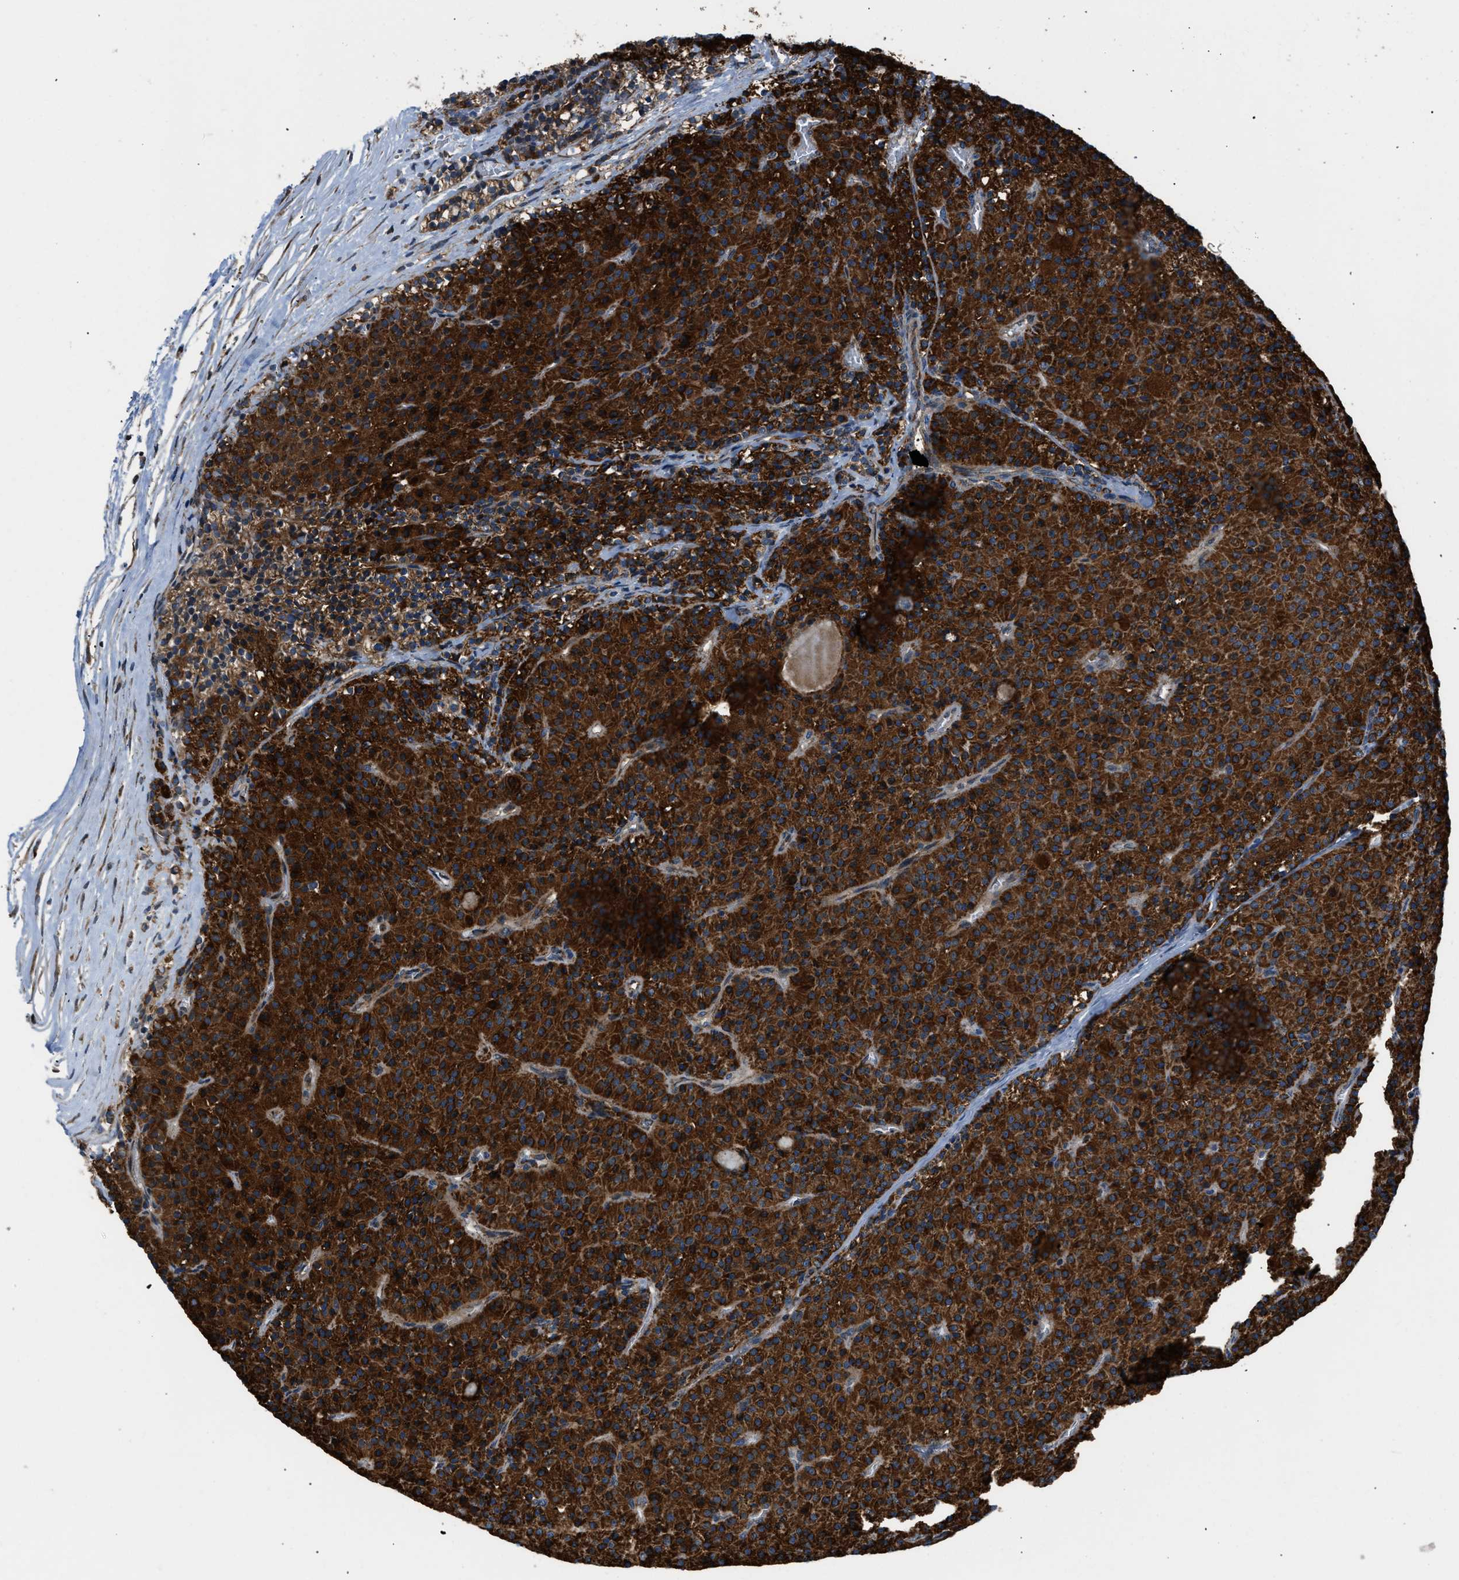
{"staining": {"intensity": "strong", "quantity": ">75%", "location": "cytoplasmic/membranous"}, "tissue": "parathyroid gland", "cell_type": "Glandular cells", "image_type": "normal", "snomed": [{"axis": "morphology", "description": "Normal tissue, NOS"}, {"axis": "morphology", "description": "Adenoma, NOS"}, {"axis": "topography", "description": "Parathyroid gland"}], "caption": "Immunohistochemistry (DAB (3,3'-diaminobenzidine)) staining of normal human parathyroid gland shows strong cytoplasmic/membranous protein expression in approximately >75% of glandular cells. Immunohistochemistry stains the protein of interest in brown and the nuclei are stained blue.", "gene": "OPTN", "patient": {"sex": "male", "age": 75}}